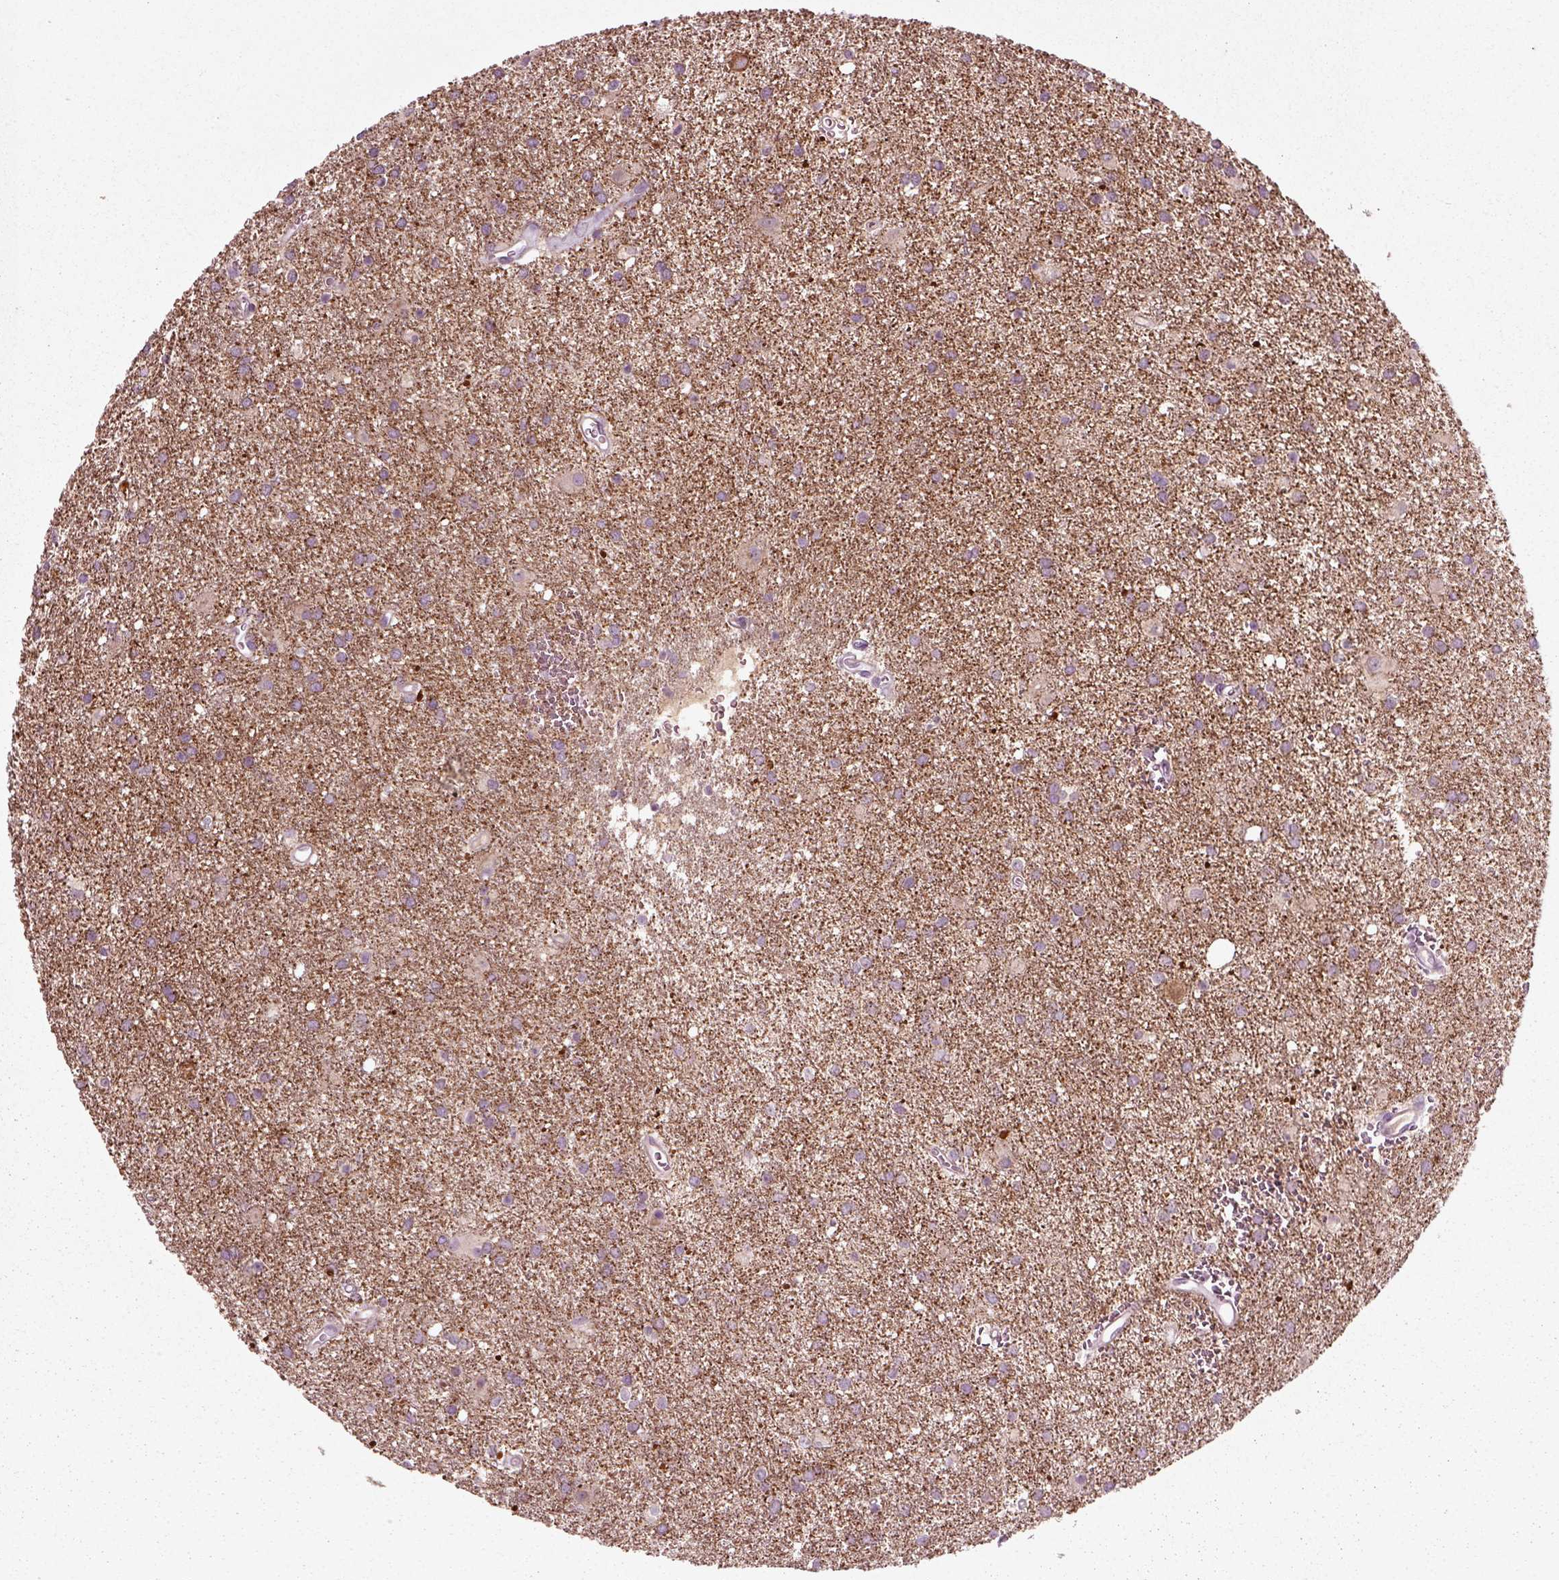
{"staining": {"intensity": "negative", "quantity": "none", "location": "none"}, "tissue": "glioma", "cell_type": "Tumor cells", "image_type": "cancer", "snomed": [{"axis": "morphology", "description": "Glioma, malignant, Low grade"}, {"axis": "topography", "description": "Brain"}], "caption": "Immunohistochemical staining of glioma shows no significant expression in tumor cells. Nuclei are stained in blue.", "gene": "RND2", "patient": {"sex": "male", "age": 58}}